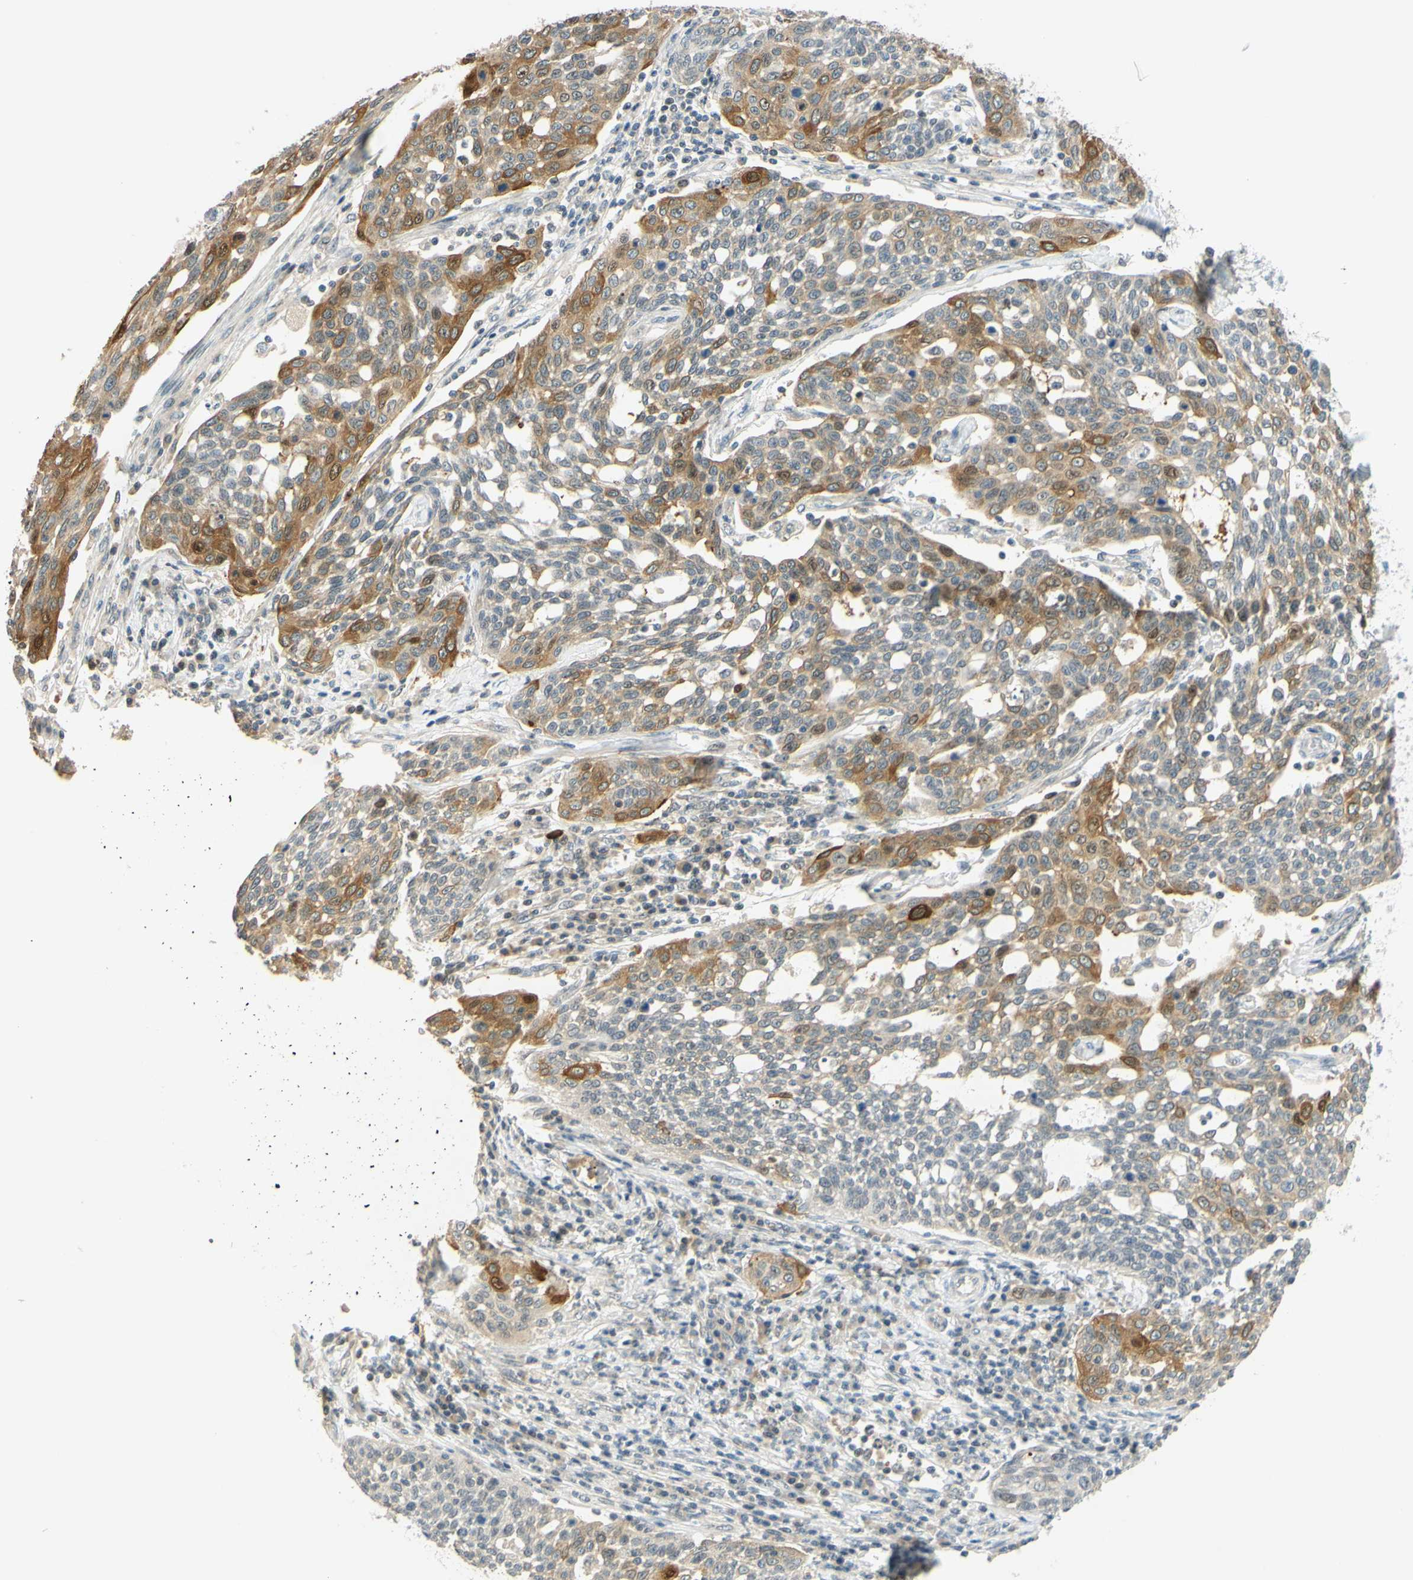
{"staining": {"intensity": "moderate", "quantity": "25%-75%", "location": "cytoplasmic/membranous"}, "tissue": "cervical cancer", "cell_type": "Tumor cells", "image_type": "cancer", "snomed": [{"axis": "morphology", "description": "Squamous cell carcinoma, NOS"}, {"axis": "topography", "description": "Cervix"}], "caption": "The micrograph exhibits staining of cervical squamous cell carcinoma, revealing moderate cytoplasmic/membranous protein positivity (brown color) within tumor cells. (DAB = brown stain, brightfield microscopy at high magnification).", "gene": "C2CD2L", "patient": {"sex": "female", "age": 34}}